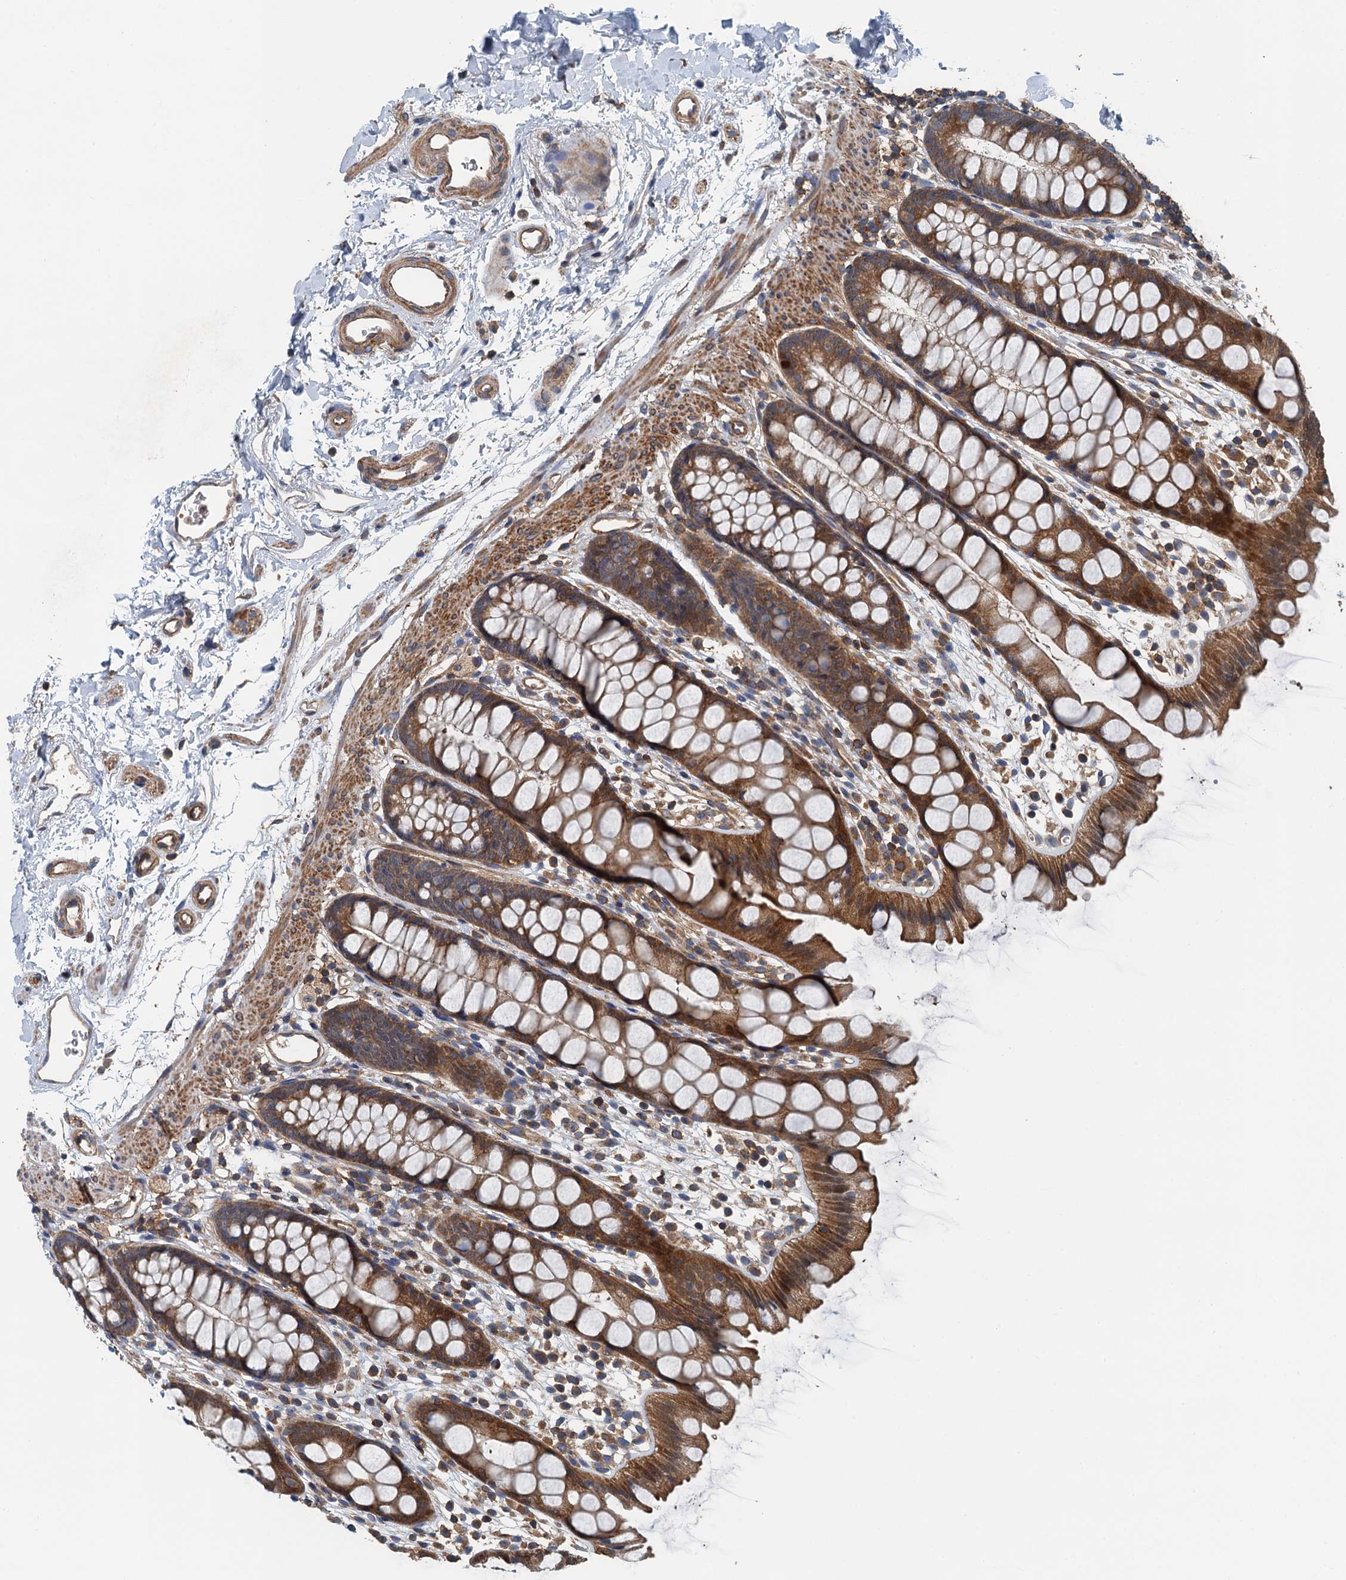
{"staining": {"intensity": "strong", "quantity": ">75%", "location": "cytoplasmic/membranous"}, "tissue": "rectum", "cell_type": "Glandular cells", "image_type": "normal", "snomed": [{"axis": "morphology", "description": "Normal tissue, NOS"}, {"axis": "topography", "description": "Rectum"}], "caption": "A high-resolution histopathology image shows IHC staining of unremarkable rectum, which demonstrates strong cytoplasmic/membranous positivity in approximately >75% of glandular cells.", "gene": "PPP1R14D", "patient": {"sex": "female", "age": 65}}